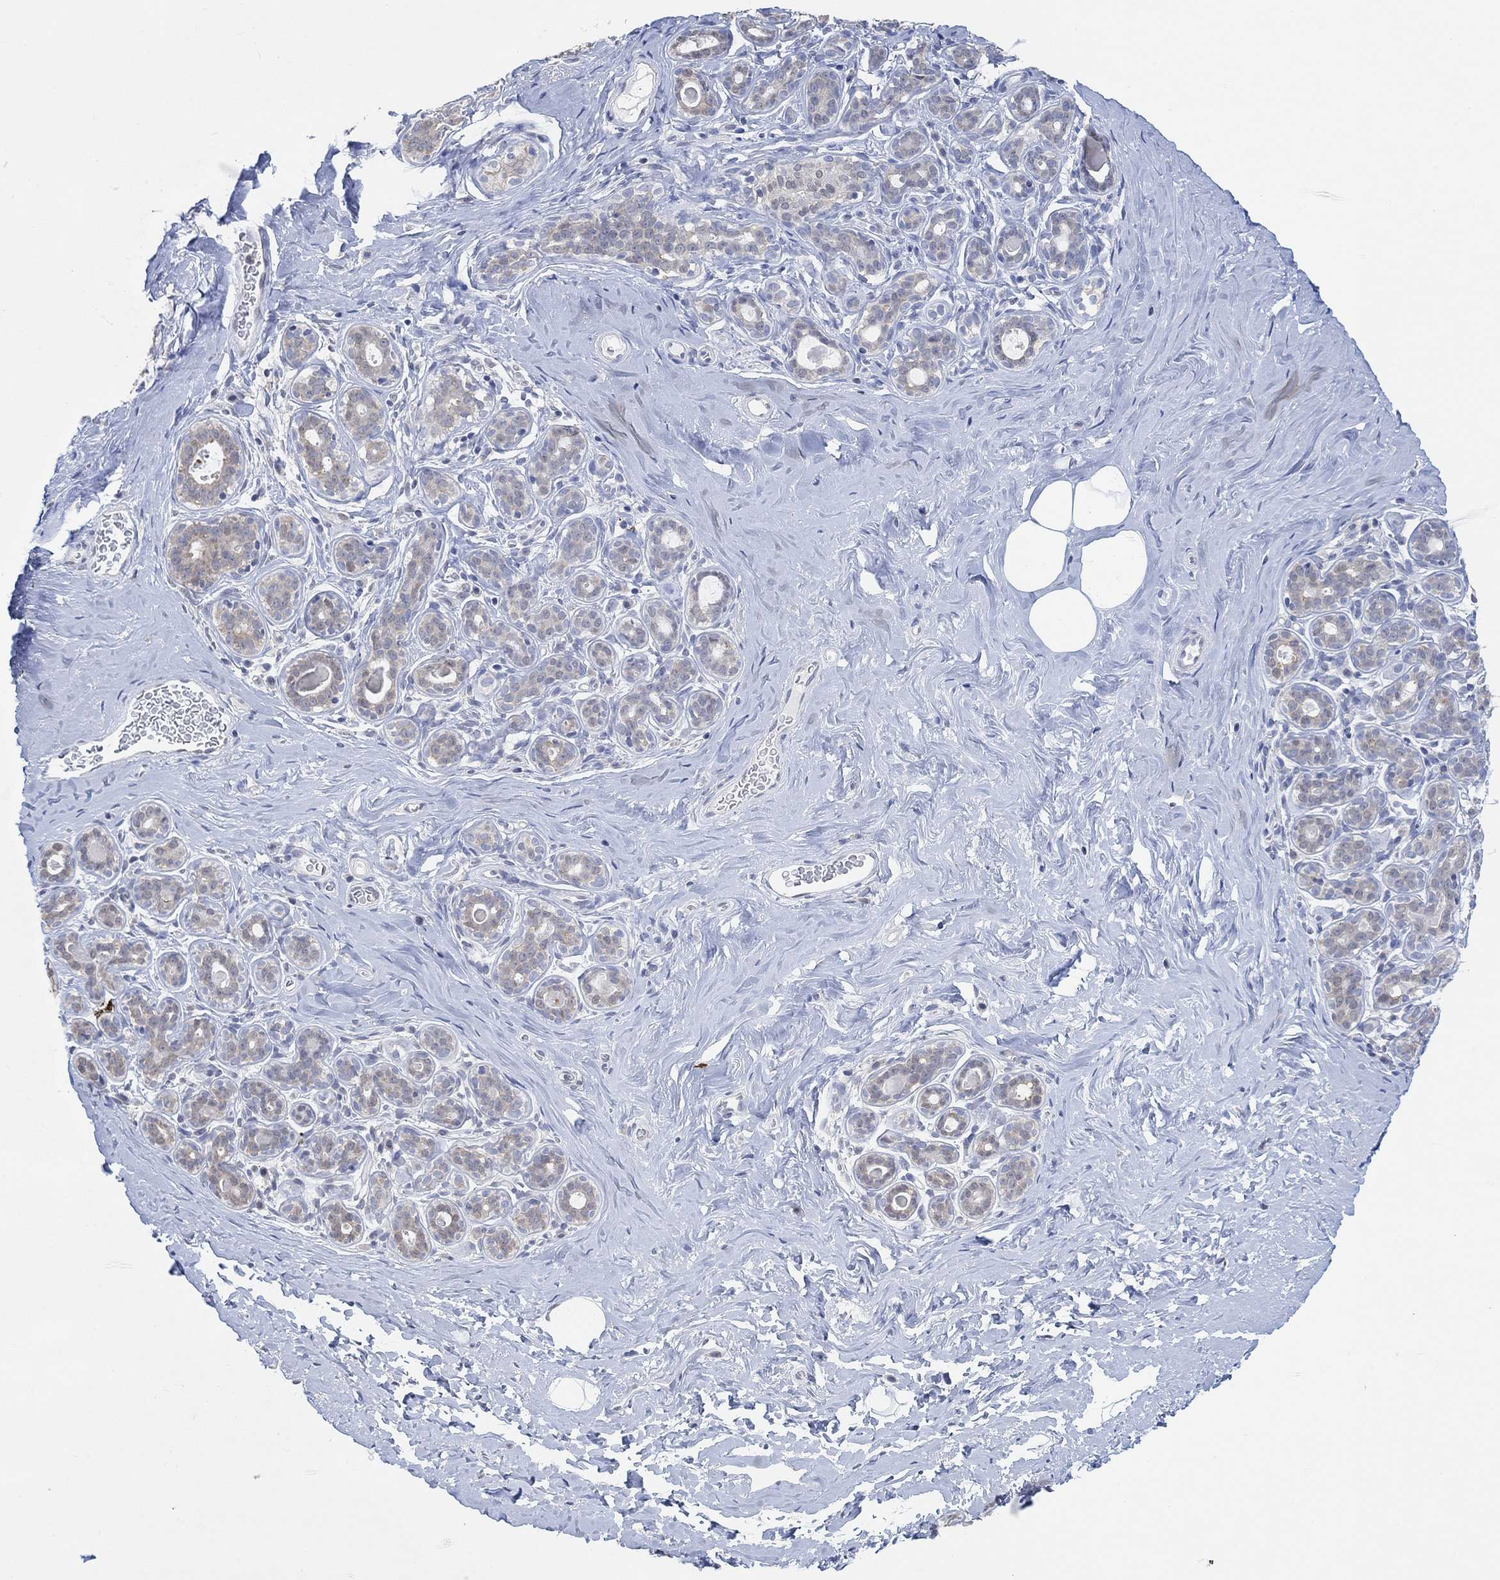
{"staining": {"intensity": "negative", "quantity": "none", "location": "none"}, "tissue": "breast", "cell_type": "Adipocytes", "image_type": "normal", "snomed": [{"axis": "morphology", "description": "Normal tissue, NOS"}, {"axis": "topography", "description": "Skin"}, {"axis": "topography", "description": "Breast"}], "caption": "Image shows no significant protein staining in adipocytes of unremarkable breast.", "gene": "MUC1", "patient": {"sex": "female", "age": 43}}